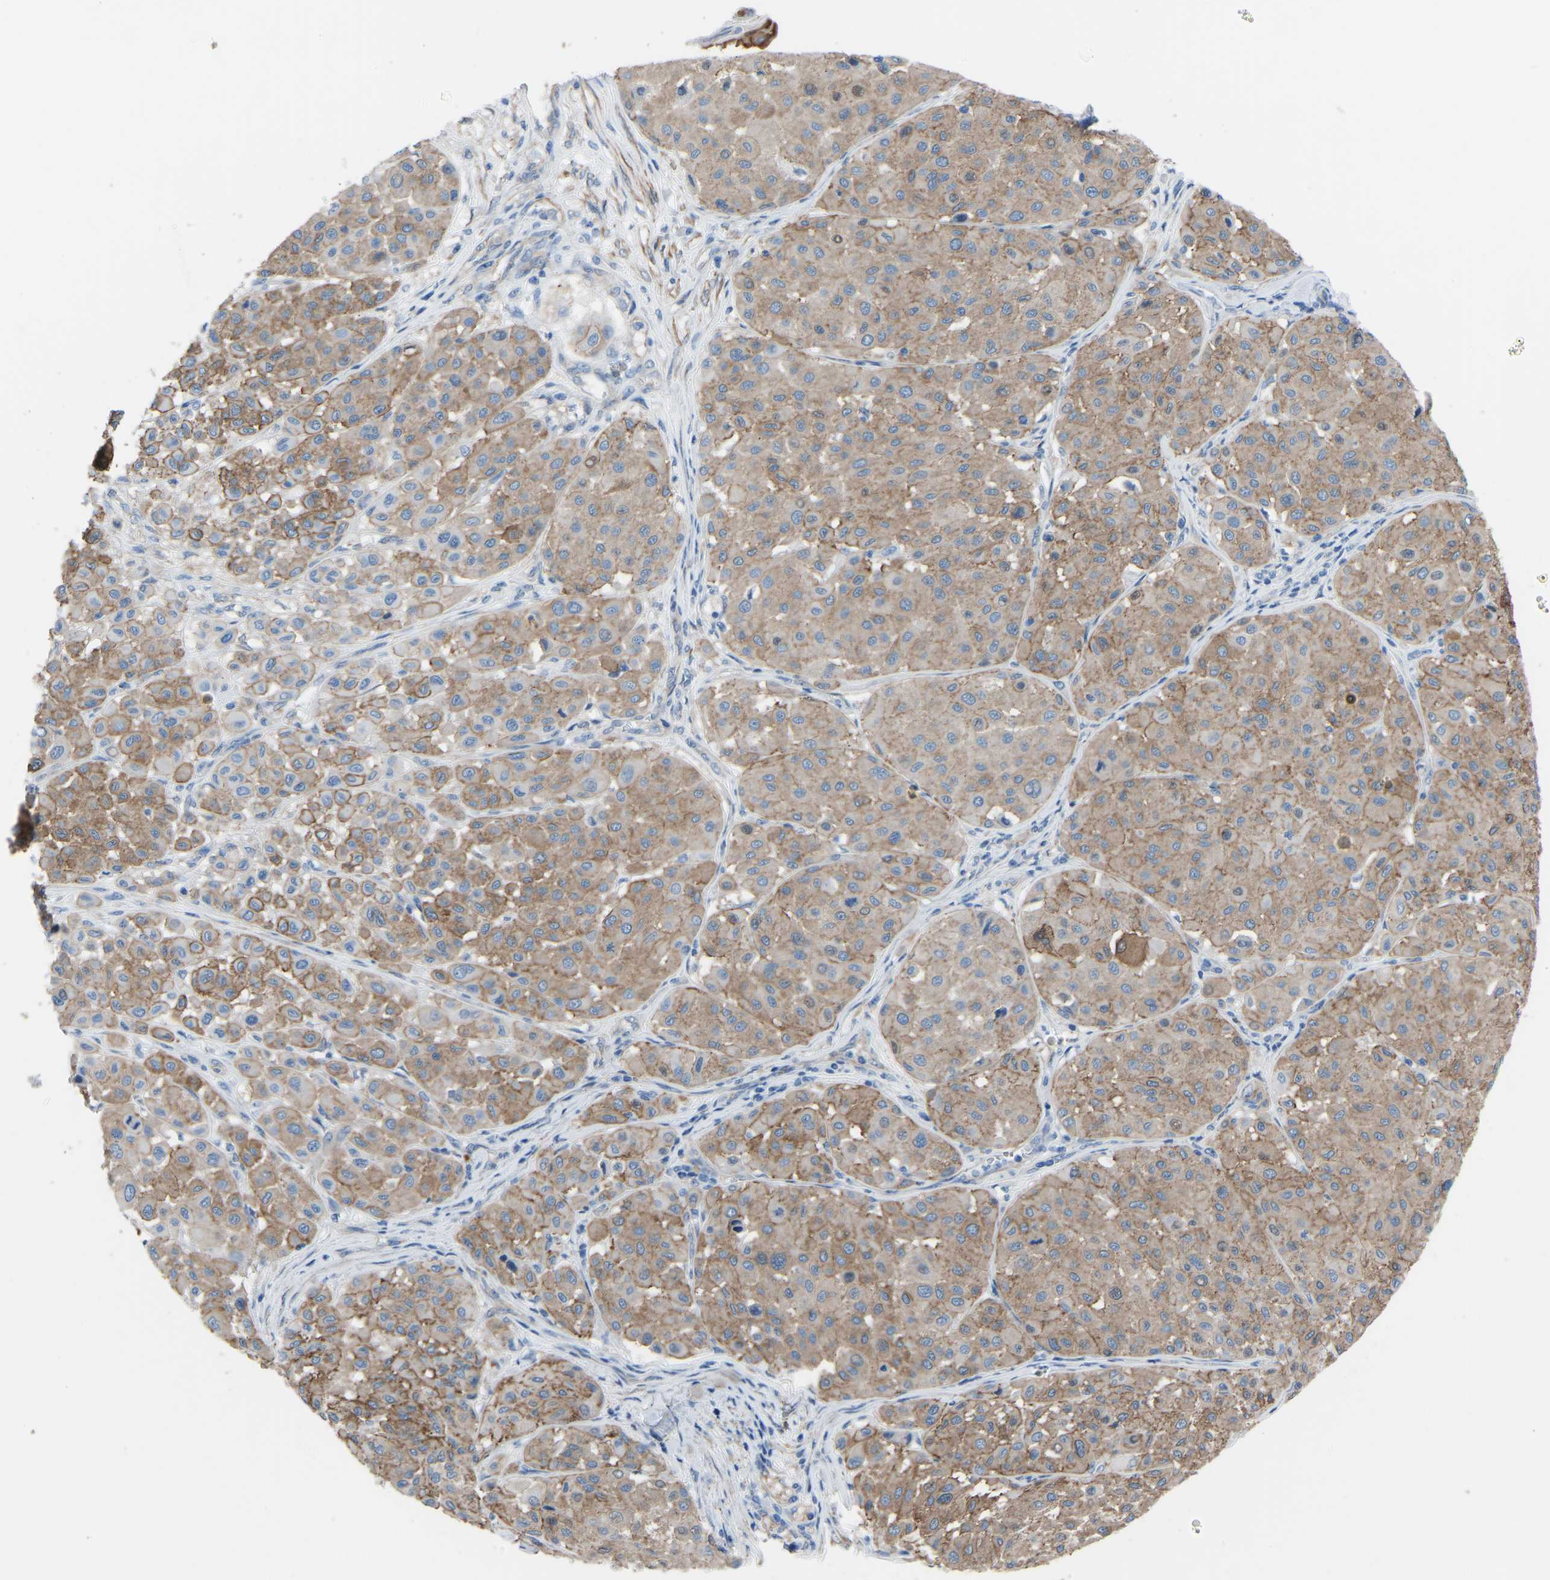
{"staining": {"intensity": "moderate", "quantity": ">75%", "location": "cytoplasmic/membranous"}, "tissue": "melanoma", "cell_type": "Tumor cells", "image_type": "cancer", "snomed": [{"axis": "morphology", "description": "Malignant melanoma, Metastatic site"}, {"axis": "topography", "description": "Soft tissue"}], "caption": "Protein expression analysis of human malignant melanoma (metastatic site) reveals moderate cytoplasmic/membranous staining in about >75% of tumor cells.", "gene": "MYH10", "patient": {"sex": "male", "age": 41}}